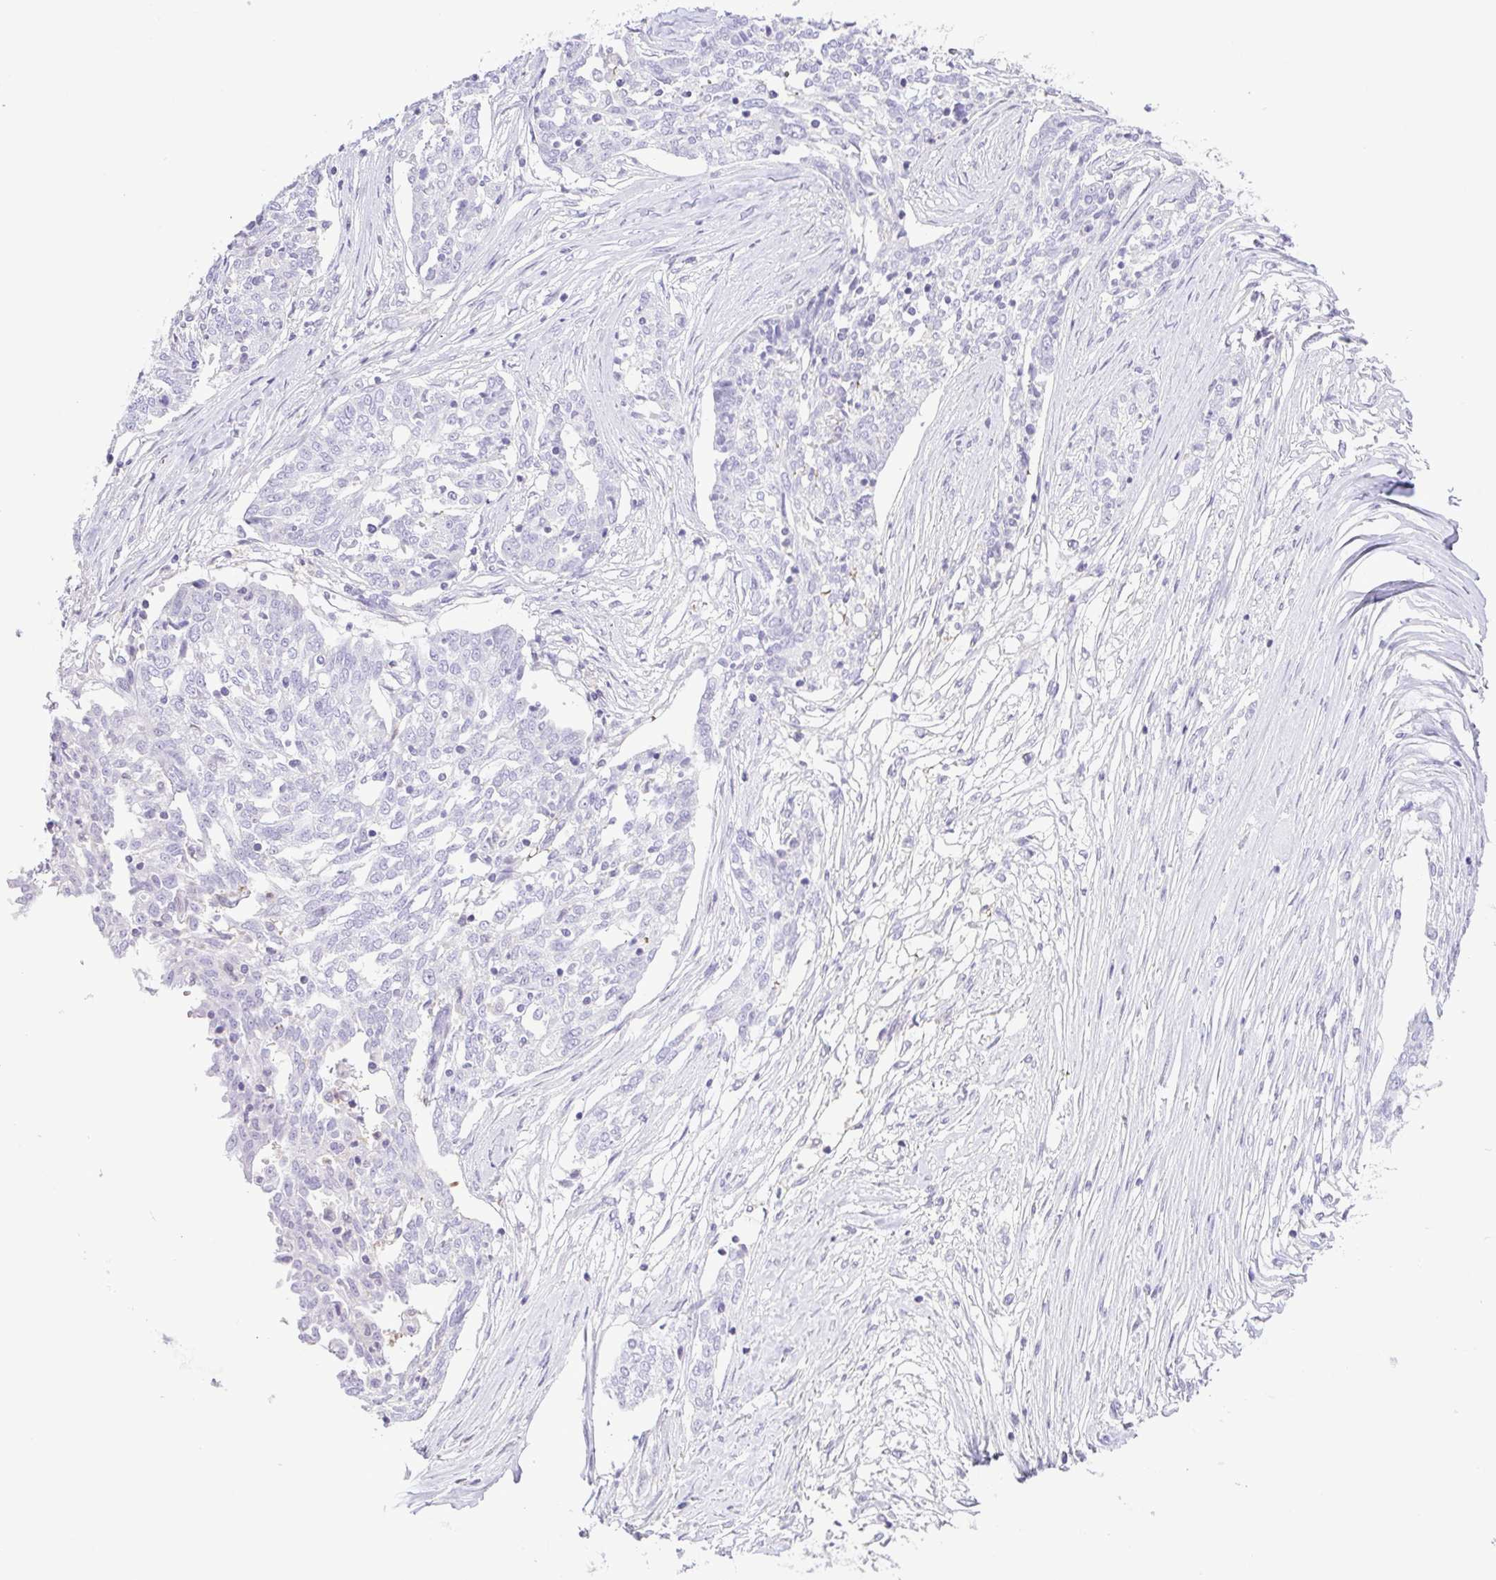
{"staining": {"intensity": "negative", "quantity": "none", "location": "none"}, "tissue": "ovarian cancer", "cell_type": "Tumor cells", "image_type": "cancer", "snomed": [{"axis": "morphology", "description": "Cystadenocarcinoma, serous, NOS"}, {"axis": "topography", "description": "Ovary"}], "caption": "Ovarian serous cystadenocarcinoma was stained to show a protein in brown. There is no significant positivity in tumor cells. (Stains: DAB immunohistochemistry (IHC) with hematoxylin counter stain, Microscopy: brightfield microscopy at high magnification).", "gene": "SYNPR", "patient": {"sex": "female", "age": 67}}